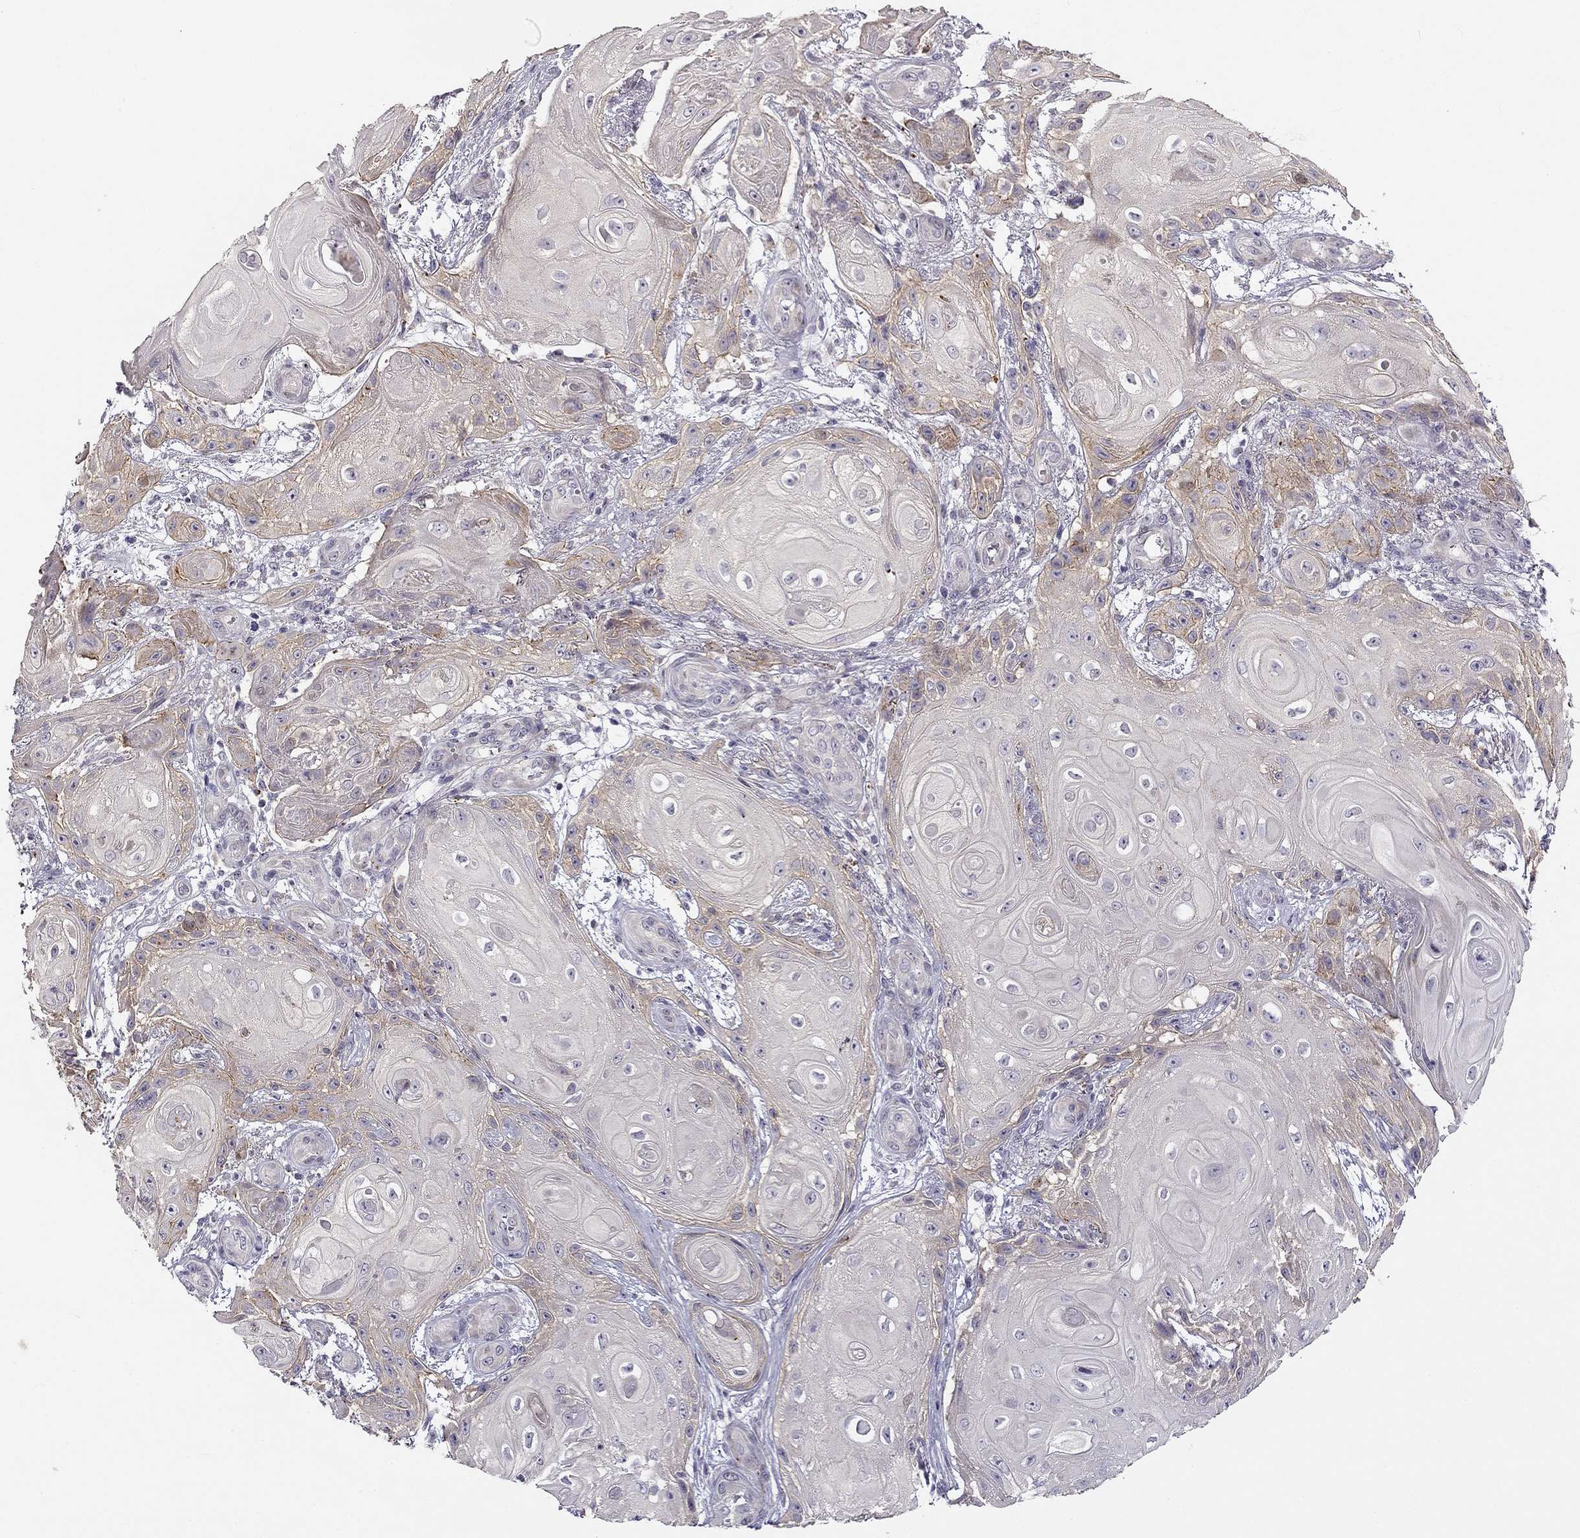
{"staining": {"intensity": "moderate", "quantity": "<25%", "location": "cytoplasmic/membranous"}, "tissue": "skin cancer", "cell_type": "Tumor cells", "image_type": "cancer", "snomed": [{"axis": "morphology", "description": "Squamous cell carcinoma, NOS"}, {"axis": "topography", "description": "Skin"}], "caption": "This is an image of immunohistochemistry staining of skin squamous cell carcinoma, which shows moderate expression in the cytoplasmic/membranous of tumor cells.", "gene": "CNR1", "patient": {"sex": "male", "age": 62}}